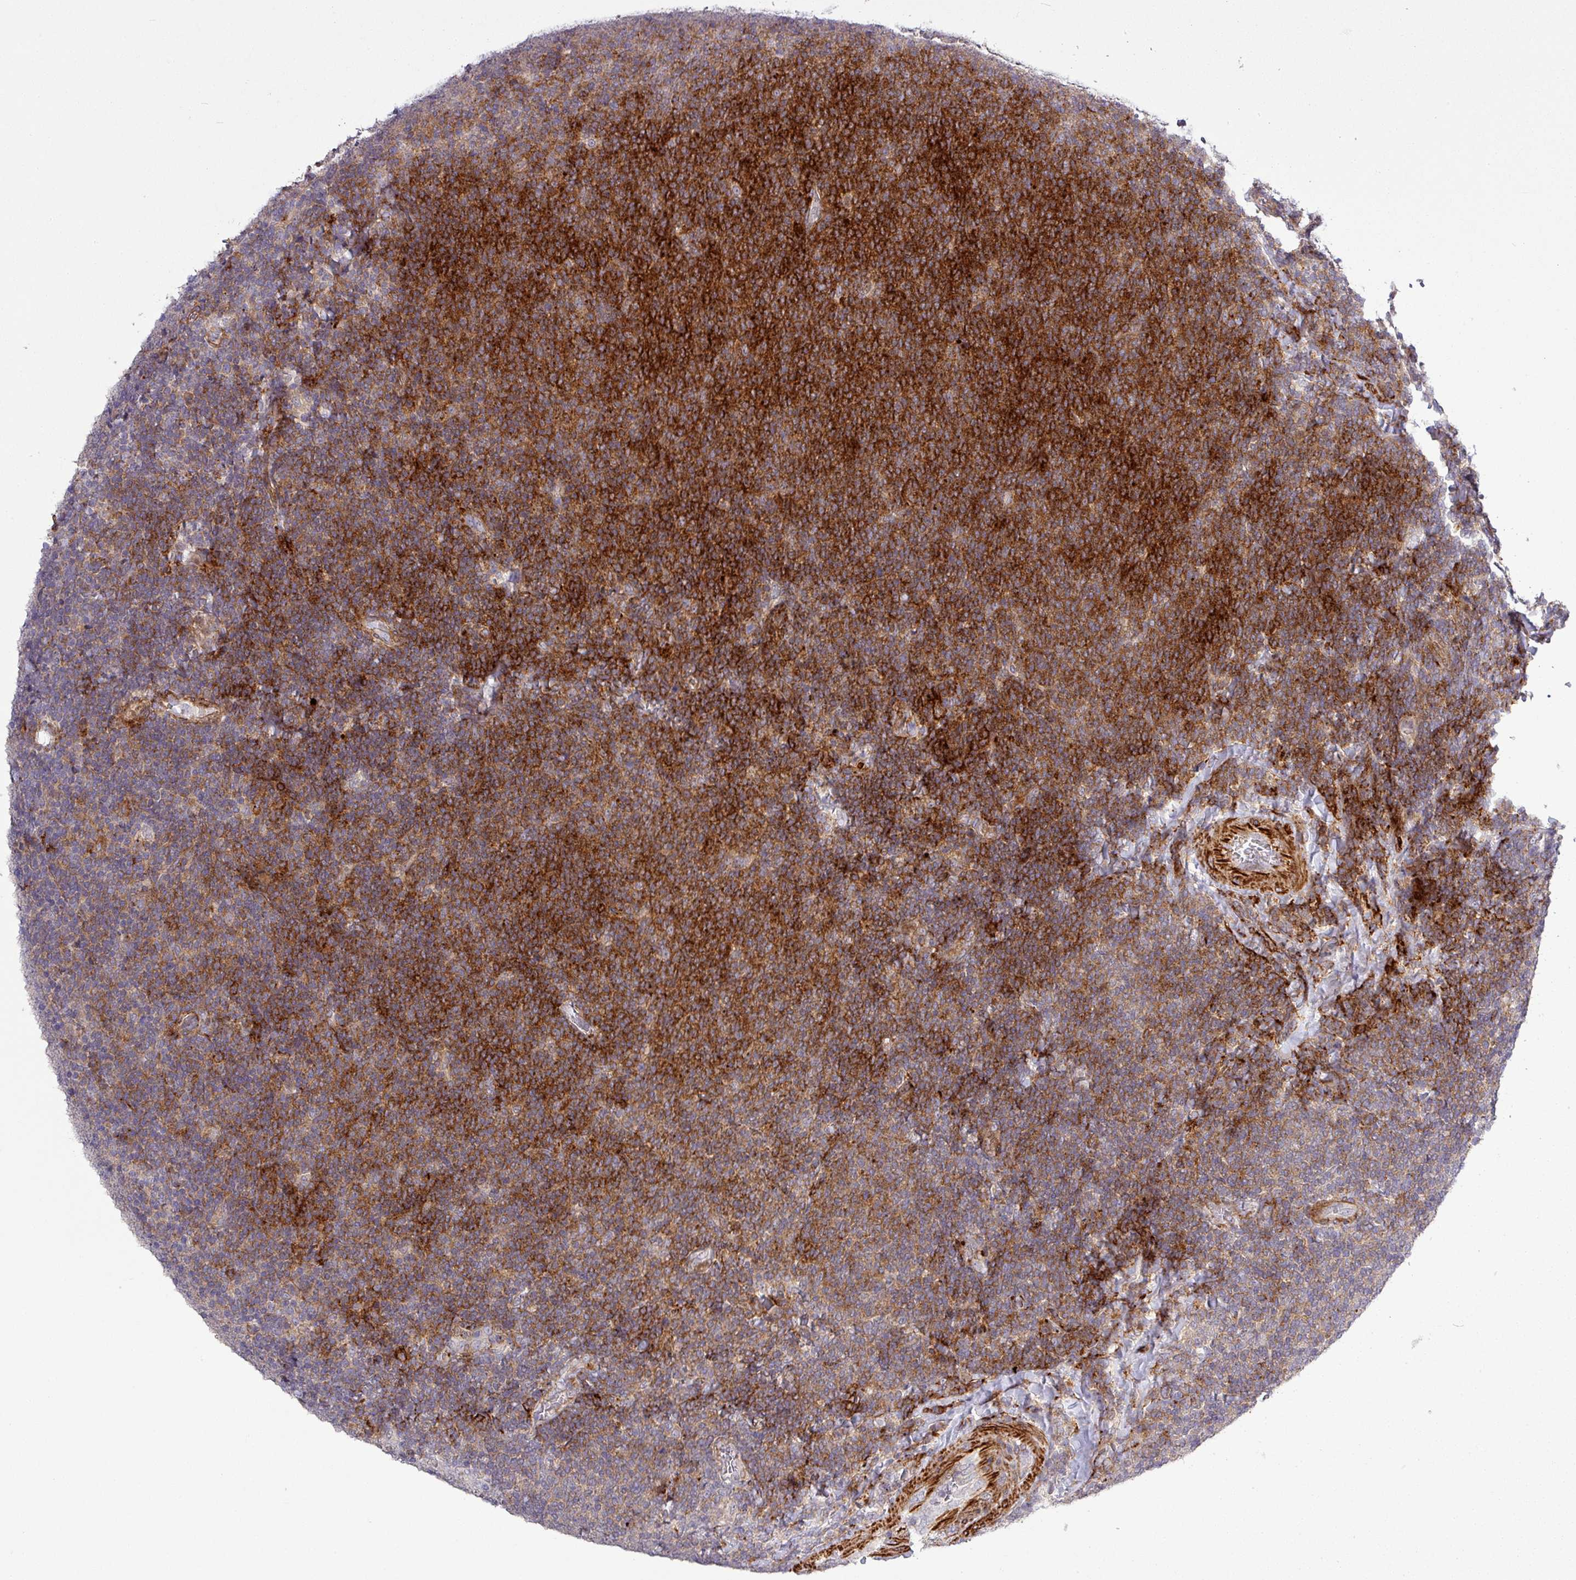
{"staining": {"intensity": "strong", "quantity": "25%-75%", "location": "cytoplasmic/membranous"}, "tissue": "lymphoma", "cell_type": "Tumor cells", "image_type": "cancer", "snomed": [{"axis": "morphology", "description": "Malignant lymphoma, non-Hodgkin's type, Low grade"}, {"axis": "topography", "description": "Lymph node"}], "caption": "Strong cytoplasmic/membranous protein expression is present in about 25%-75% of tumor cells in lymphoma. Nuclei are stained in blue.", "gene": "TPRA1", "patient": {"sex": "male", "age": 52}}